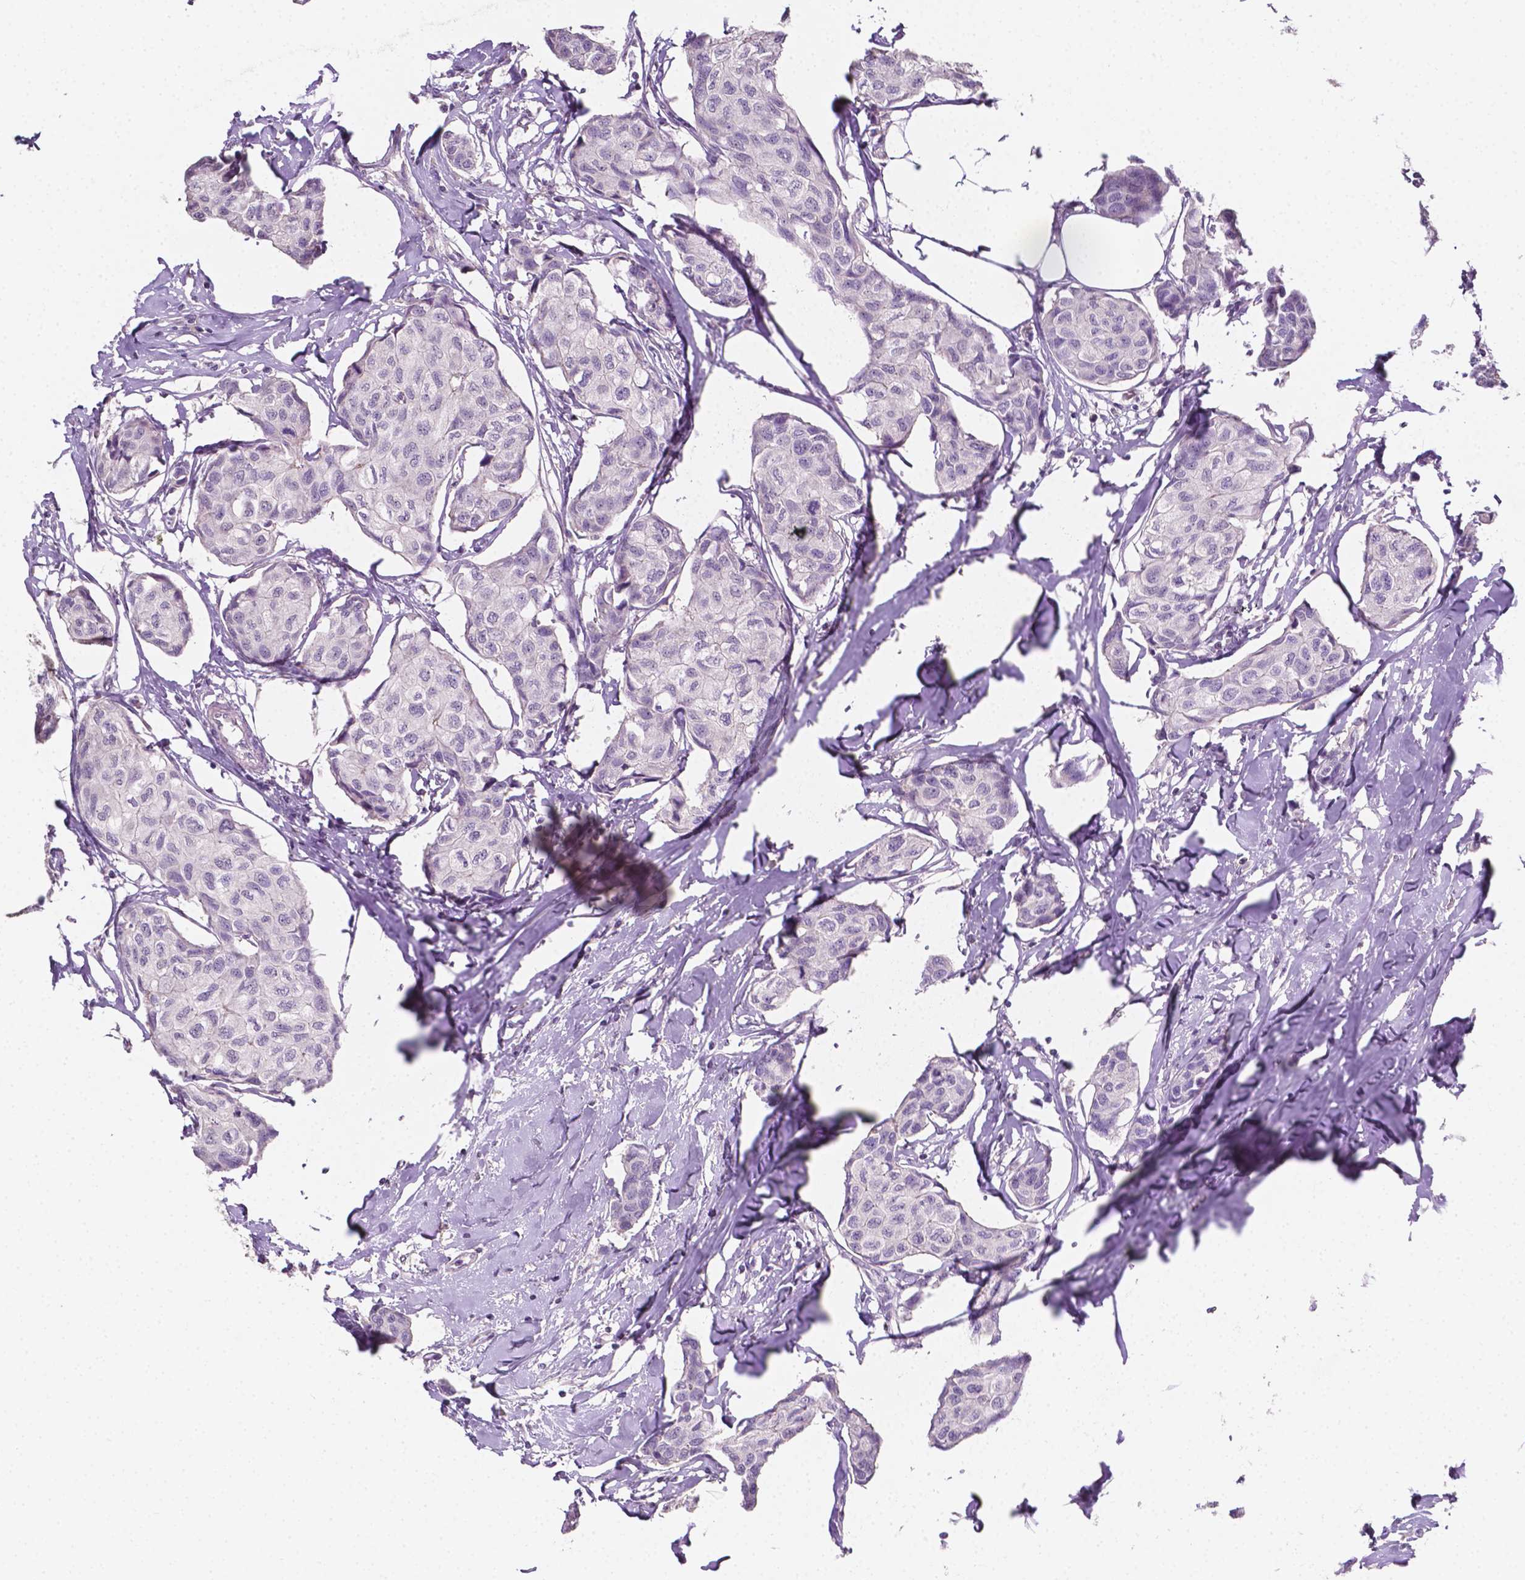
{"staining": {"intensity": "negative", "quantity": "none", "location": "none"}, "tissue": "breast cancer", "cell_type": "Tumor cells", "image_type": "cancer", "snomed": [{"axis": "morphology", "description": "Duct carcinoma"}, {"axis": "topography", "description": "Breast"}], "caption": "Immunohistochemistry (IHC) micrograph of human breast cancer (intraductal carcinoma) stained for a protein (brown), which reveals no expression in tumor cells.", "gene": "EGFR", "patient": {"sex": "female", "age": 80}}